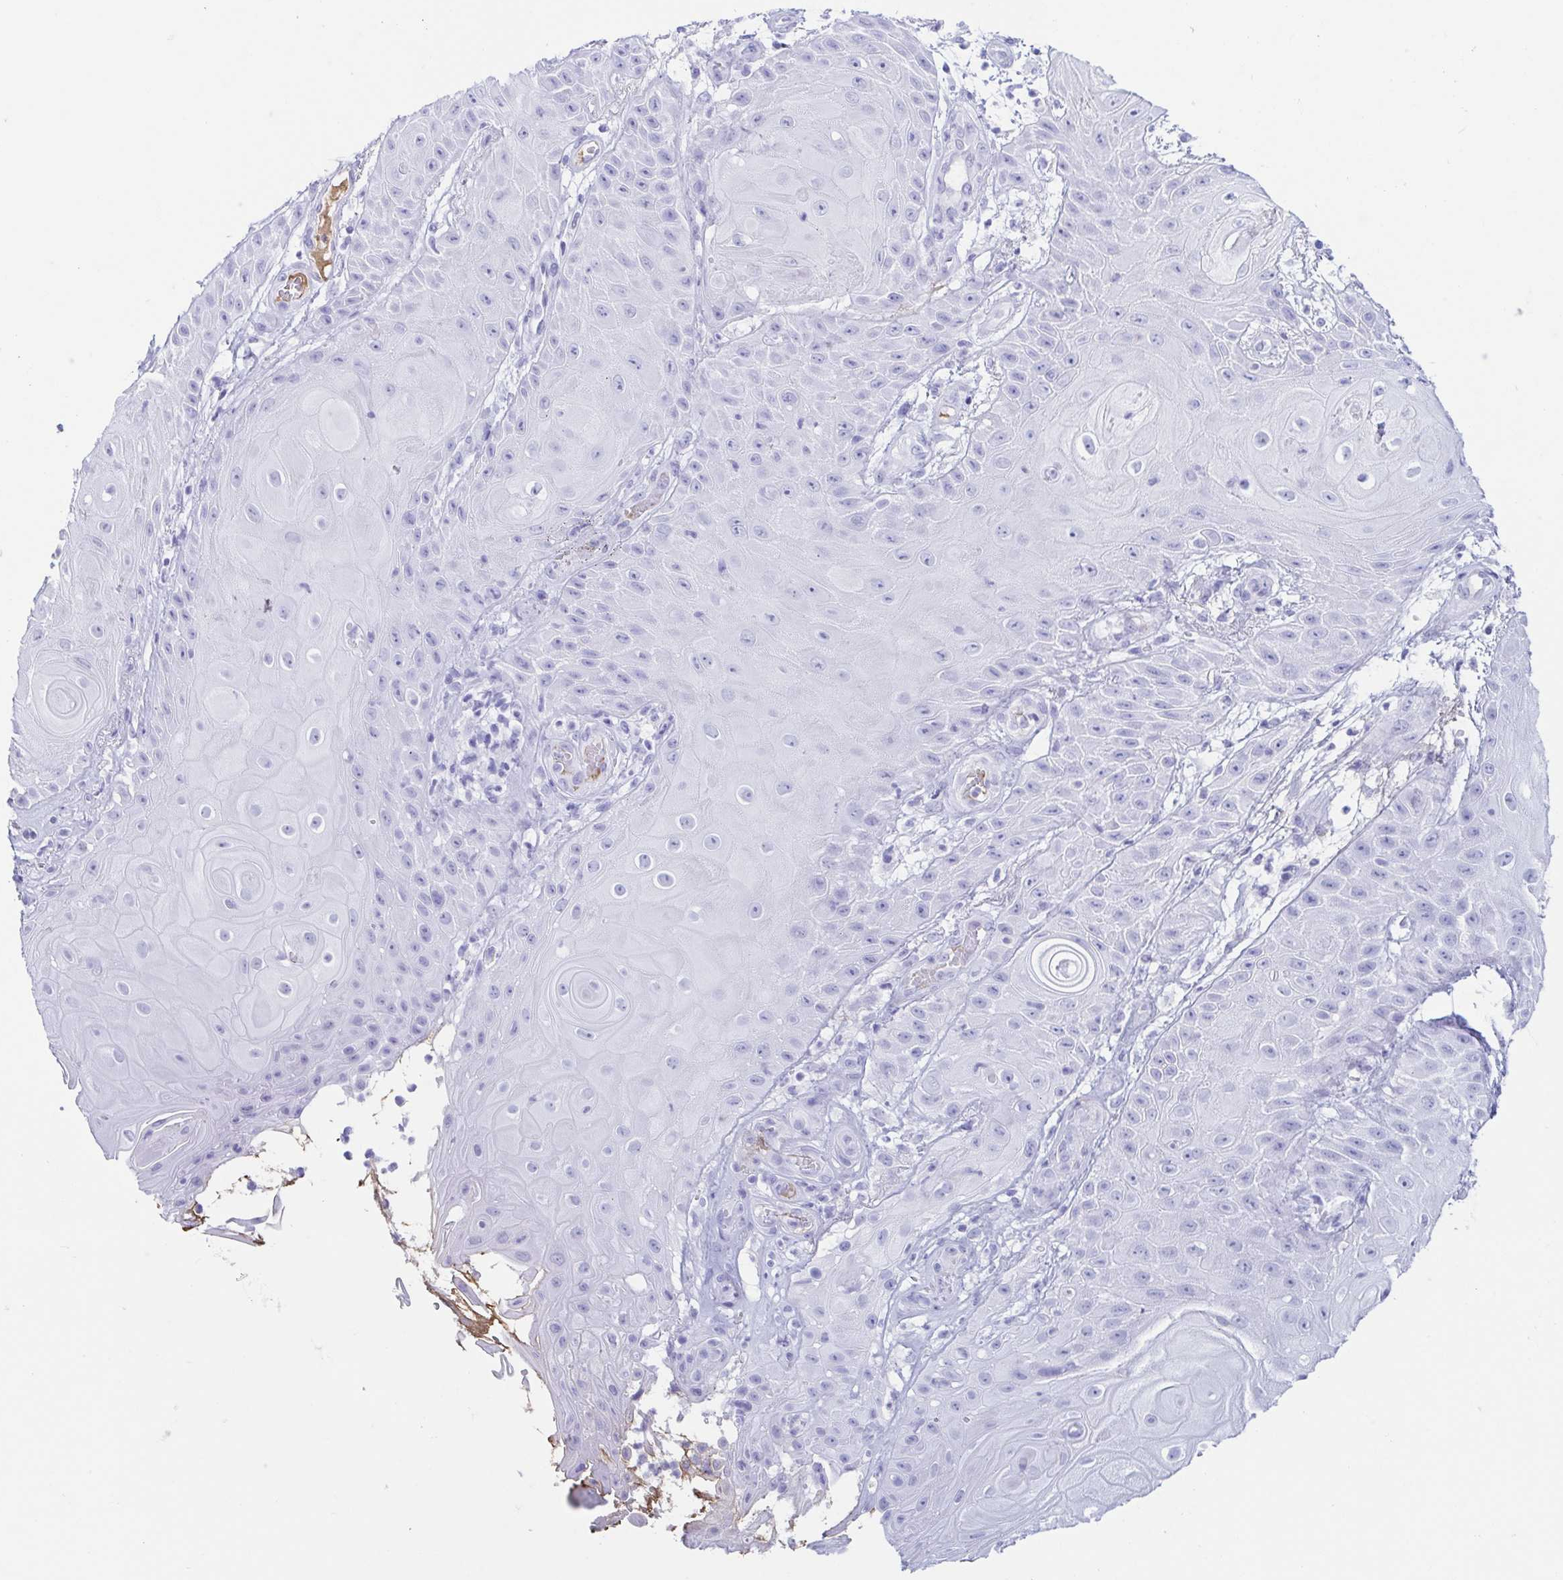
{"staining": {"intensity": "negative", "quantity": "none", "location": "none"}, "tissue": "skin cancer", "cell_type": "Tumor cells", "image_type": "cancer", "snomed": [{"axis": "morphology", "description": "Squamous cell carcinoma, NOS"}, {"axis": "topography", "description": "Skin"}], "caption": "IHC image of neoplastic tissue: squamous cell carcinoma (skin) stained with DAB (3,3'-diaminobenzidine) displays no significant protein staining in tumor cells.", "gene": "GKN1", "patient": {"sex": "male", "age": 62}}